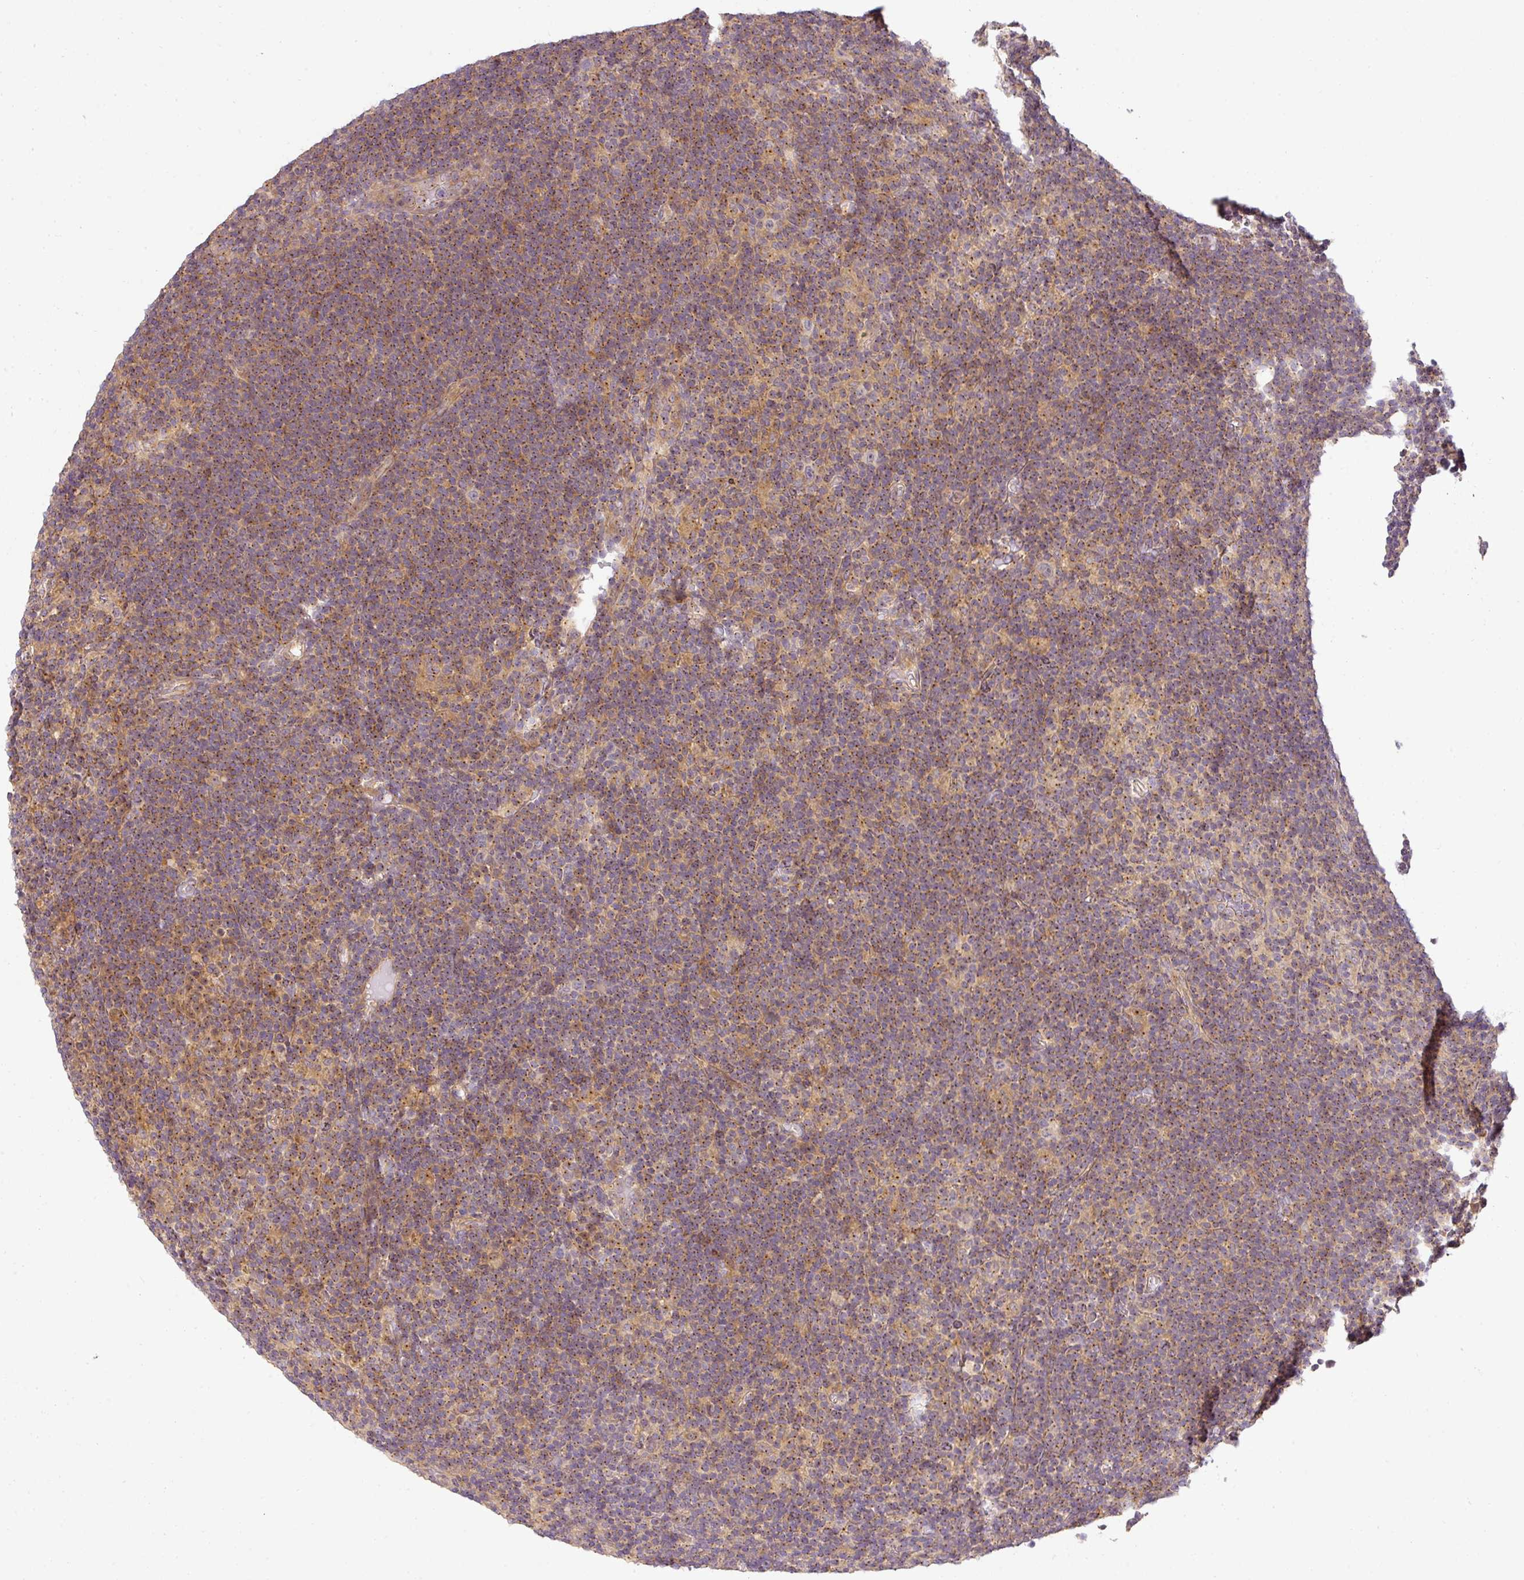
{"staining": {"intensity": "negative", "quantity": "none", "location": "none"}, "tissue": "lymphoma", "cell_type": "Tumor cells", "image_type": "cancer", "snomed": [{"axis": "morphology", "description": "Hodgkin's disease, NOS"}, {"axis": "topography", "description": "Lymph node"}], "caption": "Immunohistochemistry of Hodgkin's disease displays no positivity in tumor cells.", "gene": "NIN", "patient": {"sex": "female", "age": 57}}